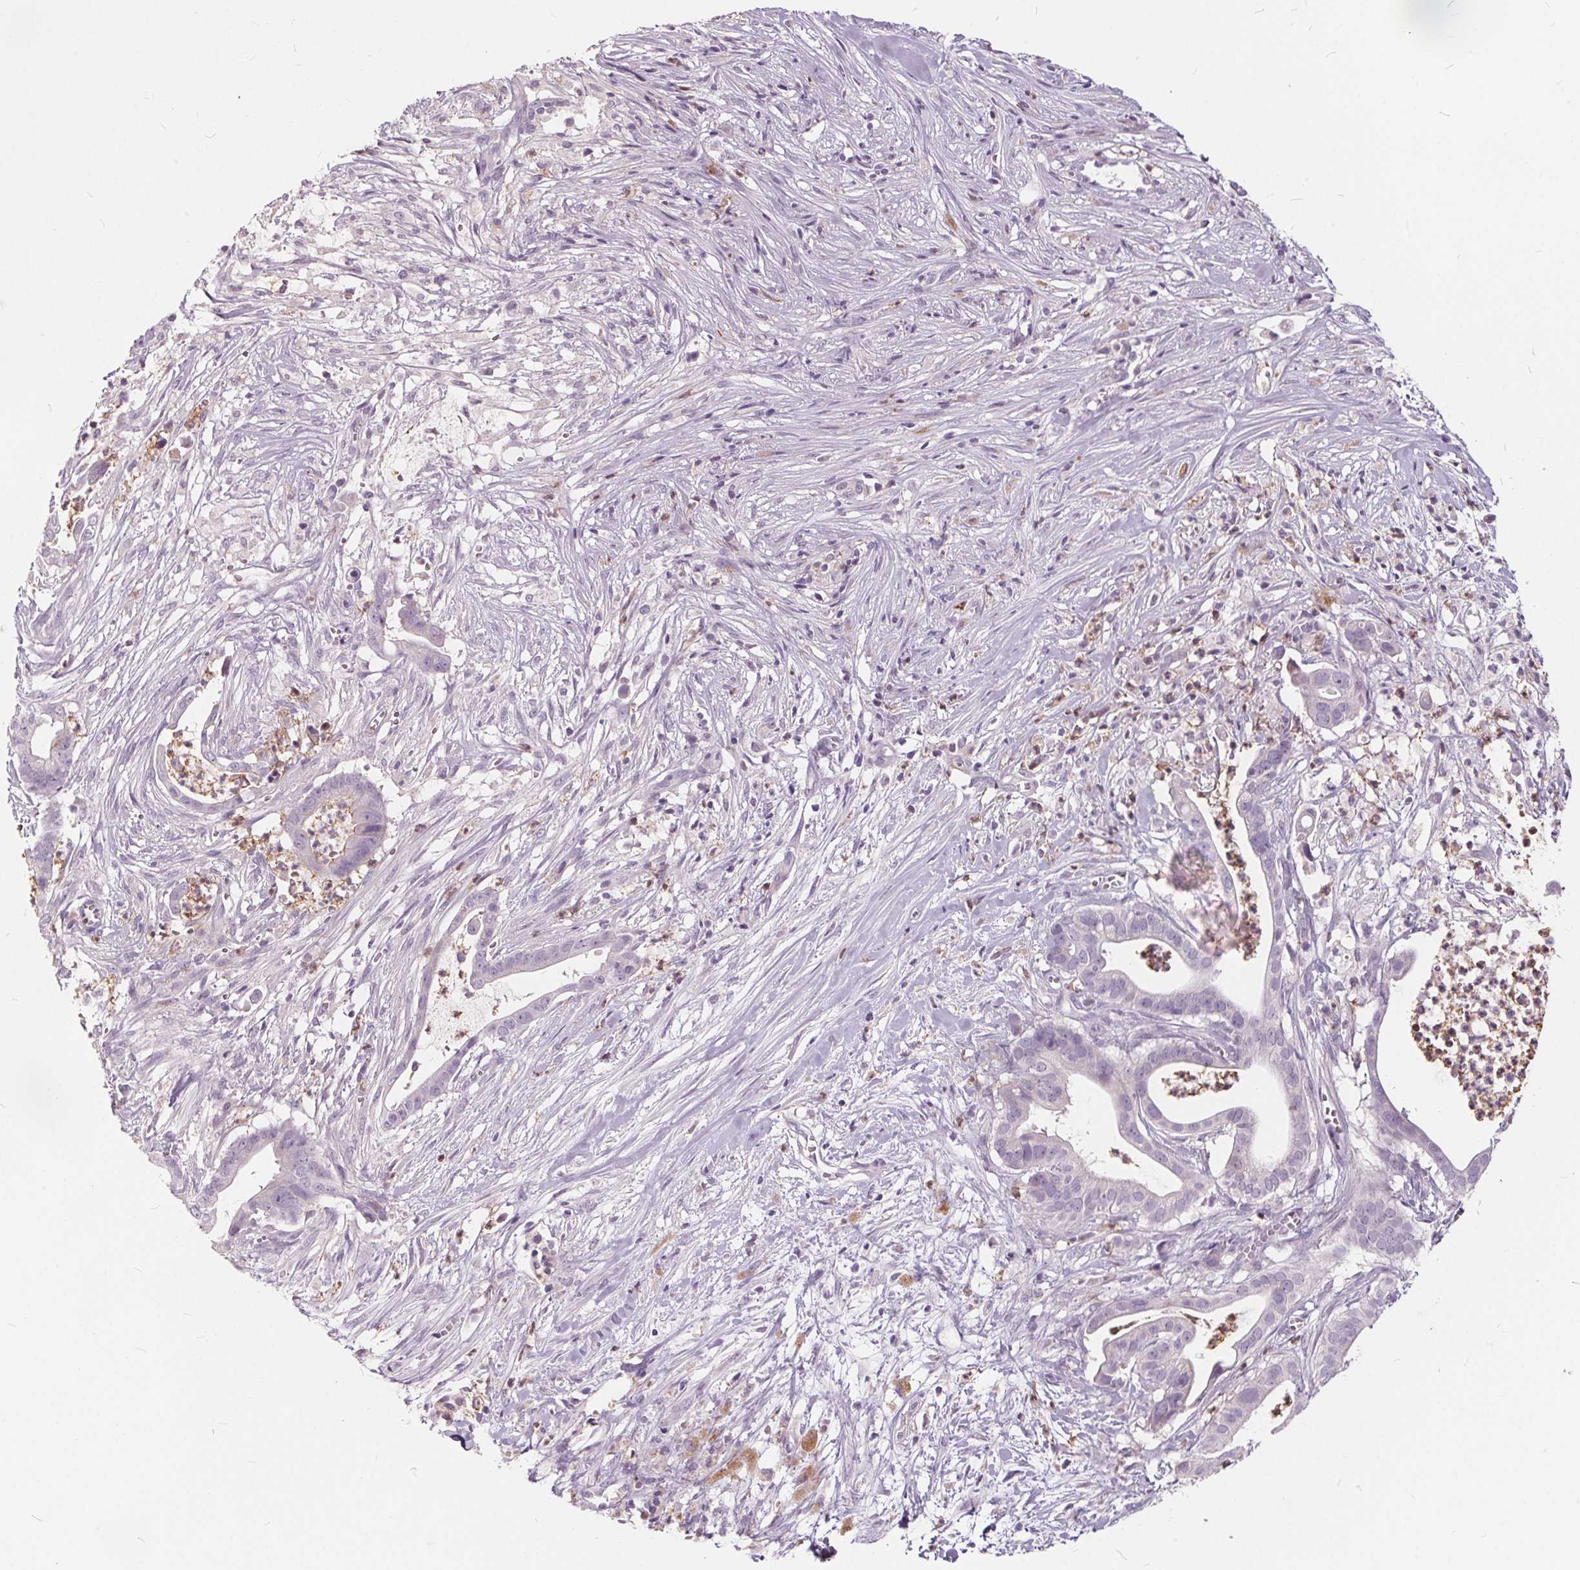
{"staining": {"intensity": "negative", "quantity": "none", "location": "none"}, "tissue": "pancreatic cancer", "cell_type": "Tumor cells", "image_type": "cancer", "snomed": [{"axis": "morphology", "description": "Adenocarcinoma, NOS"}, {"axis": "topography", "description": "Pancreas"}], "caption": "An immunohistochemistry (IHC) image of adenocarcinoma (pancreatic) is shown. There is no staining in tumor cells of adenocarcinoma (pancreatic).", "gene": "HAAO", "patient": {"sex": "male", "age": 61}}